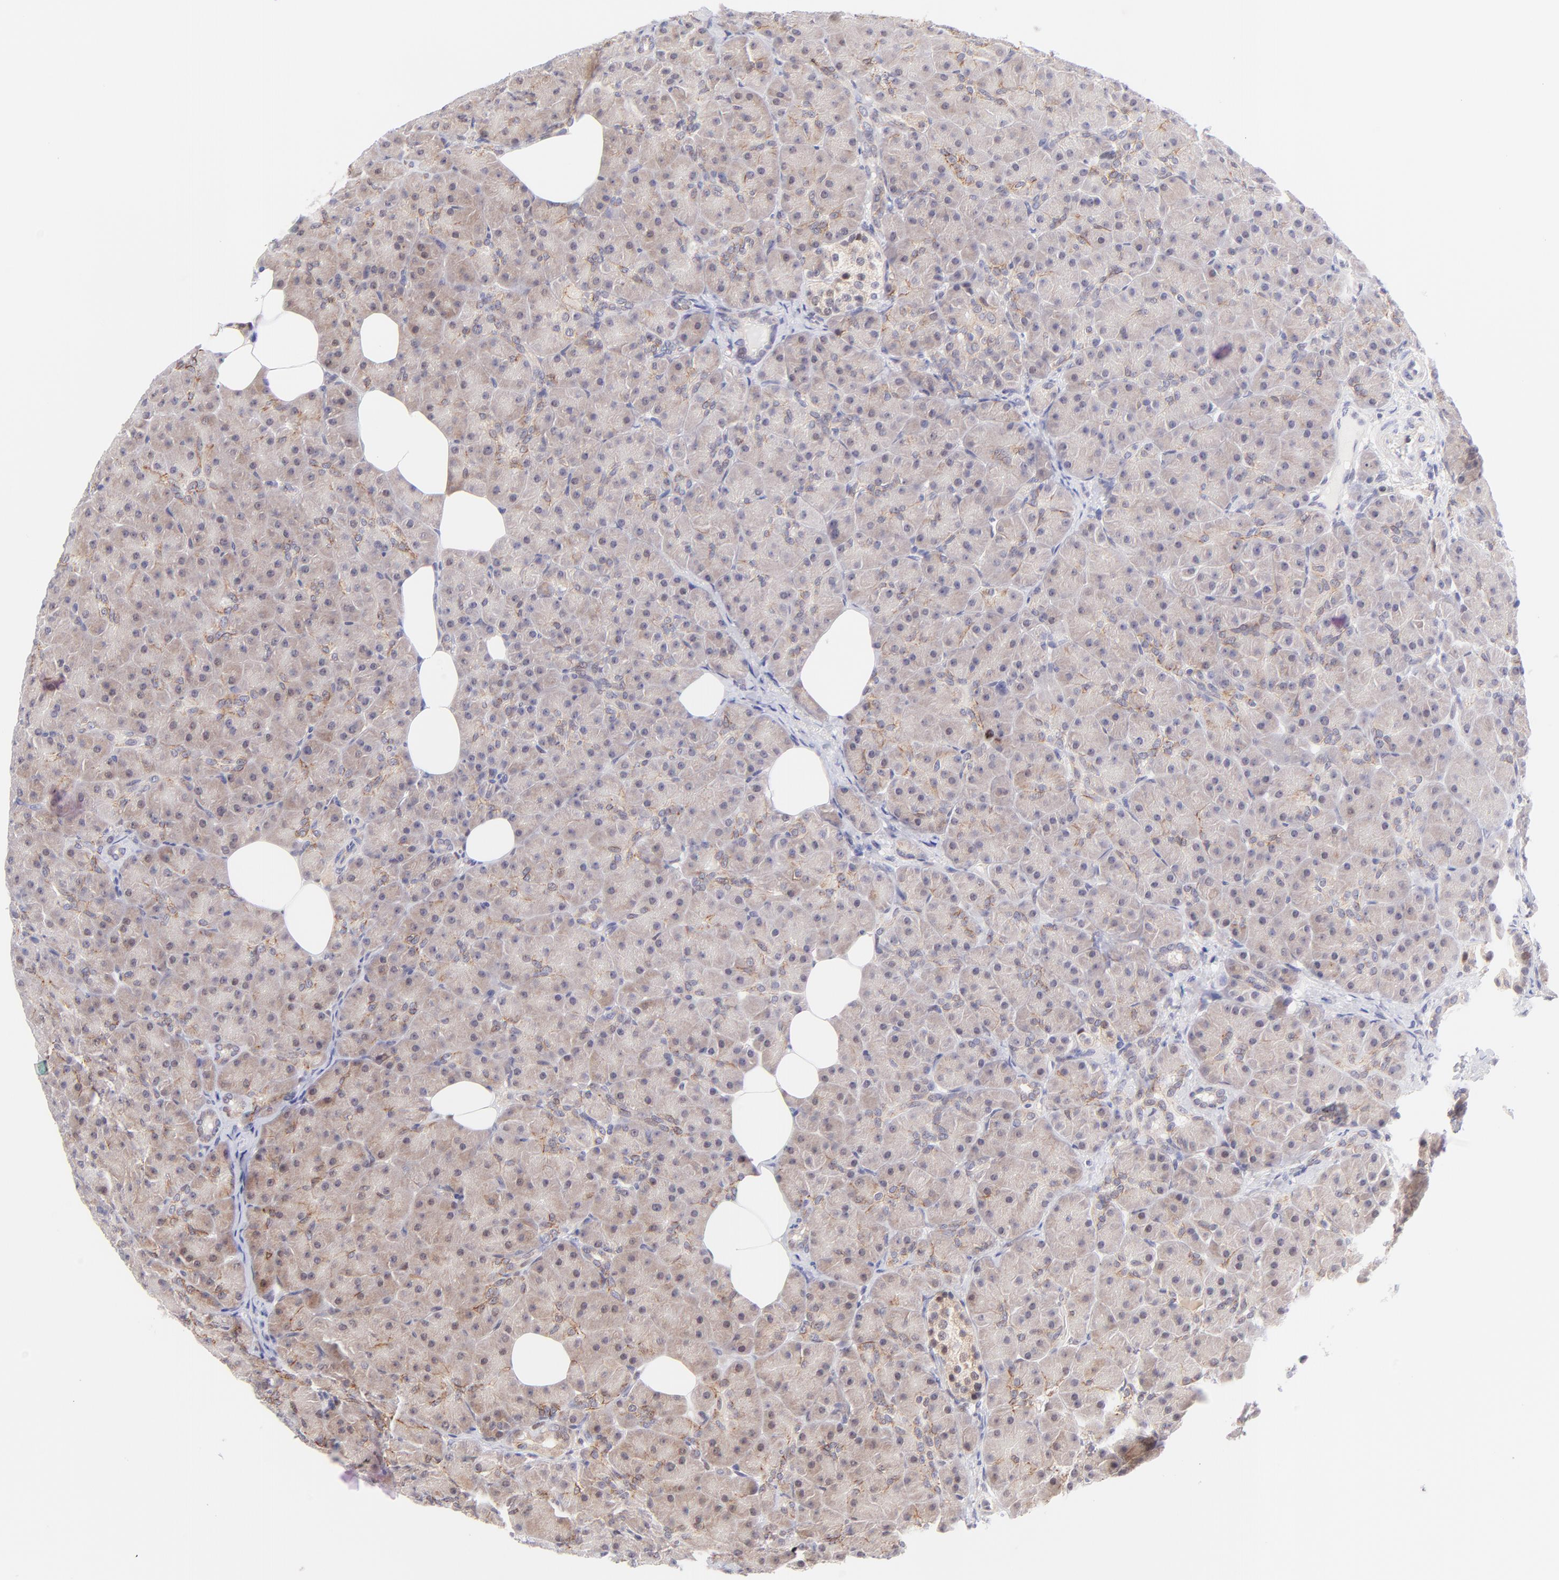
{"staining": {"intensity": "weak", "quantity": ">75%", "location": "cytoplasmic/membranous"}, "tissue": "pancreas", "cell_type": "Exocrine glandular cells", "image_type": "normal", "snomed": [{"axis": "morphology", "description": "Normal tissue, NOS"}, {"axis": "topography", "description": "Pancreas"}], "caption": "About >75% of exocrine glandular cells in normal human pancreas show weak cytoplasmic/membranous protein expression as visualized by brown immunohistochemical staining.", "gene": "PBDC1", "patient": {"sex": "male", "age": 66}}